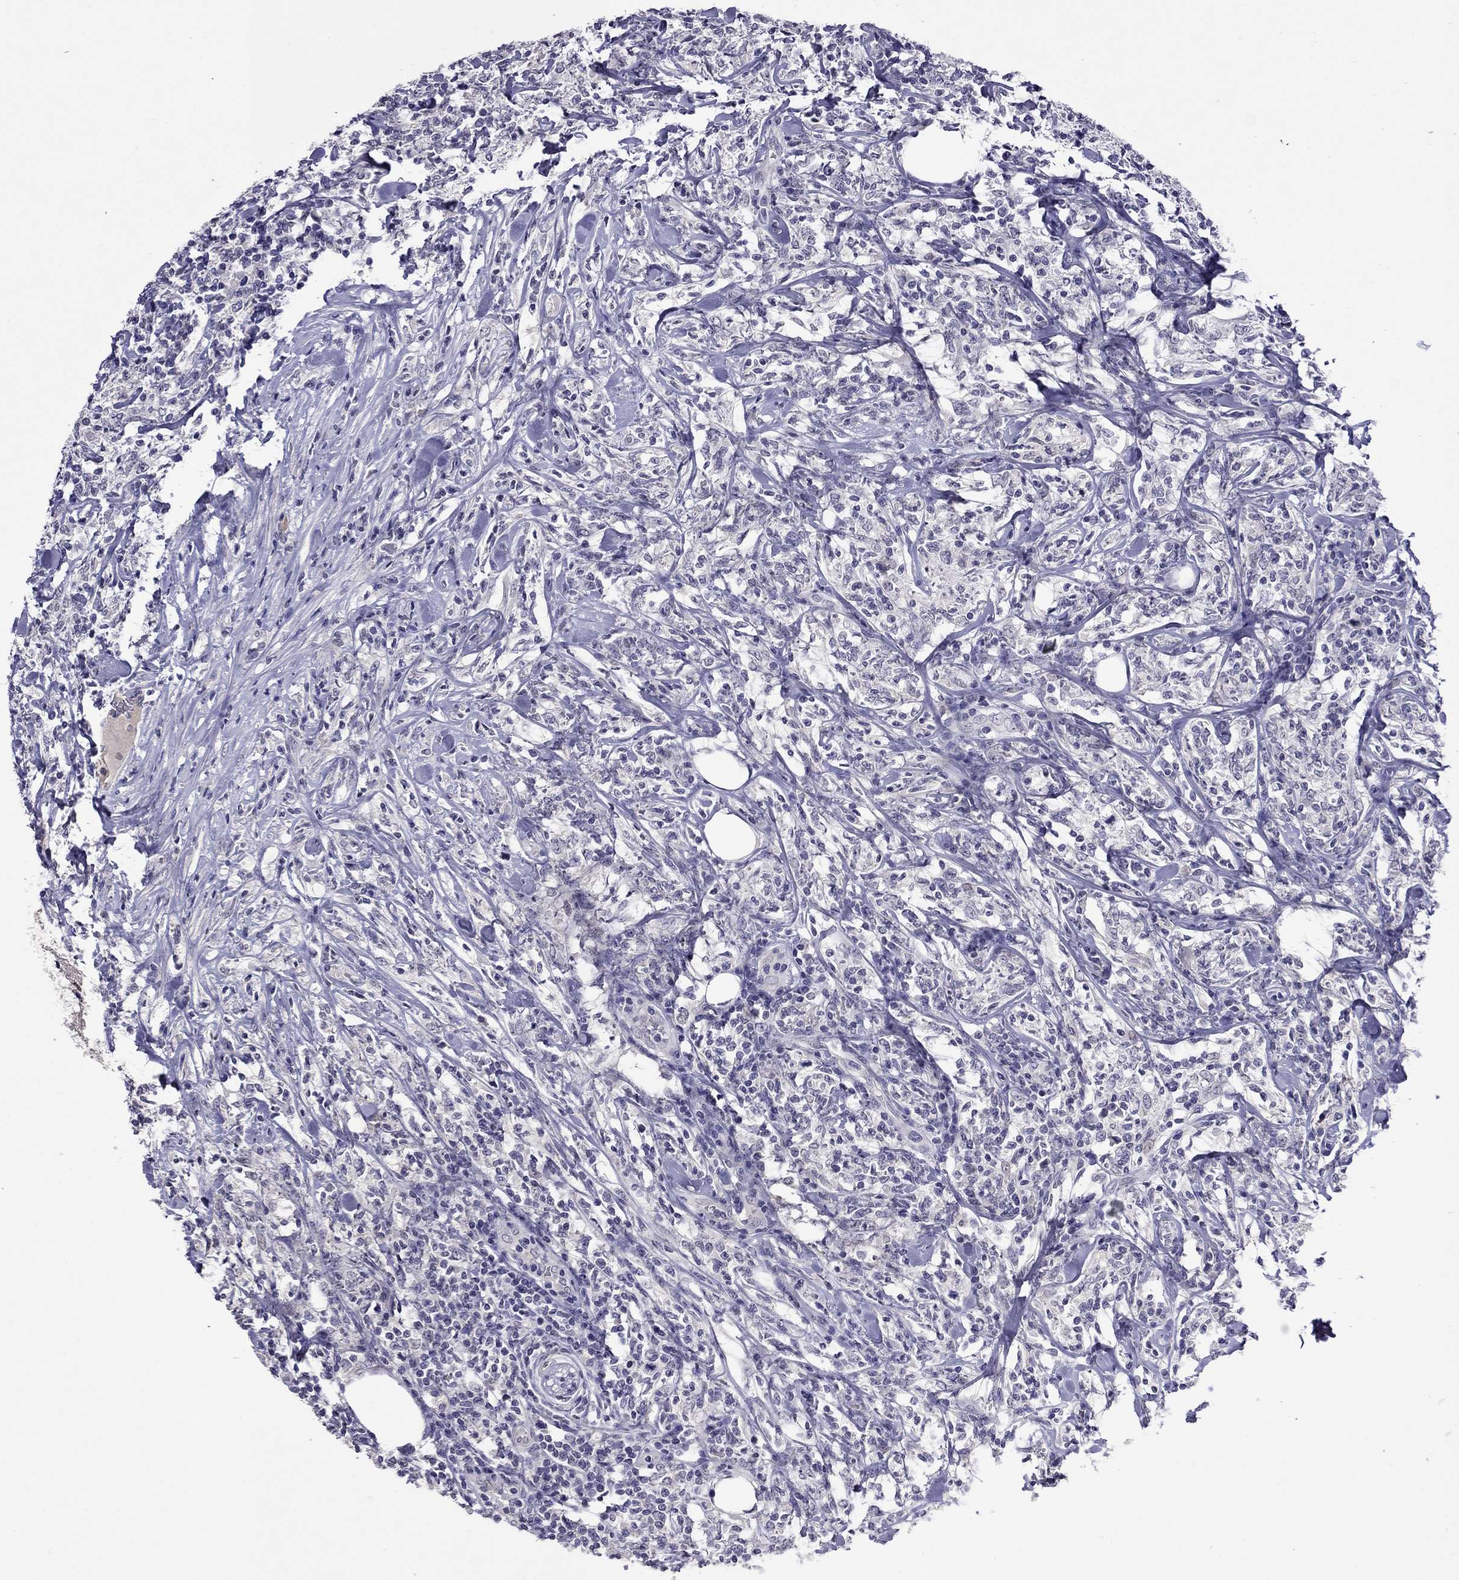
{"staining": {"intensity": "negative", "quantity": "none", "location": "none"}, "tissue": "lymphoma", "cell_type": "Tumor cells", "image_type": "cancer", "snomed": [{"axis": "morphology", "description": "Malignant lymphoma, non-Hodgkin's type, High grade"}, {"axis": "topography", "description": "Lymph node"}], "caption": "This micrograph is of lymphoma stained with IHC to label a protein in brown with the nuclei are counter-stained blue. There is no positivity in tumor cells. The staining was performed using DAB to visualize the protein expression in brown, while the nuclei were stained in blue with hematoxylin (Magnification: 20x).", "gene": "STAR", "patient": {"sex": "female", "age": 84}}